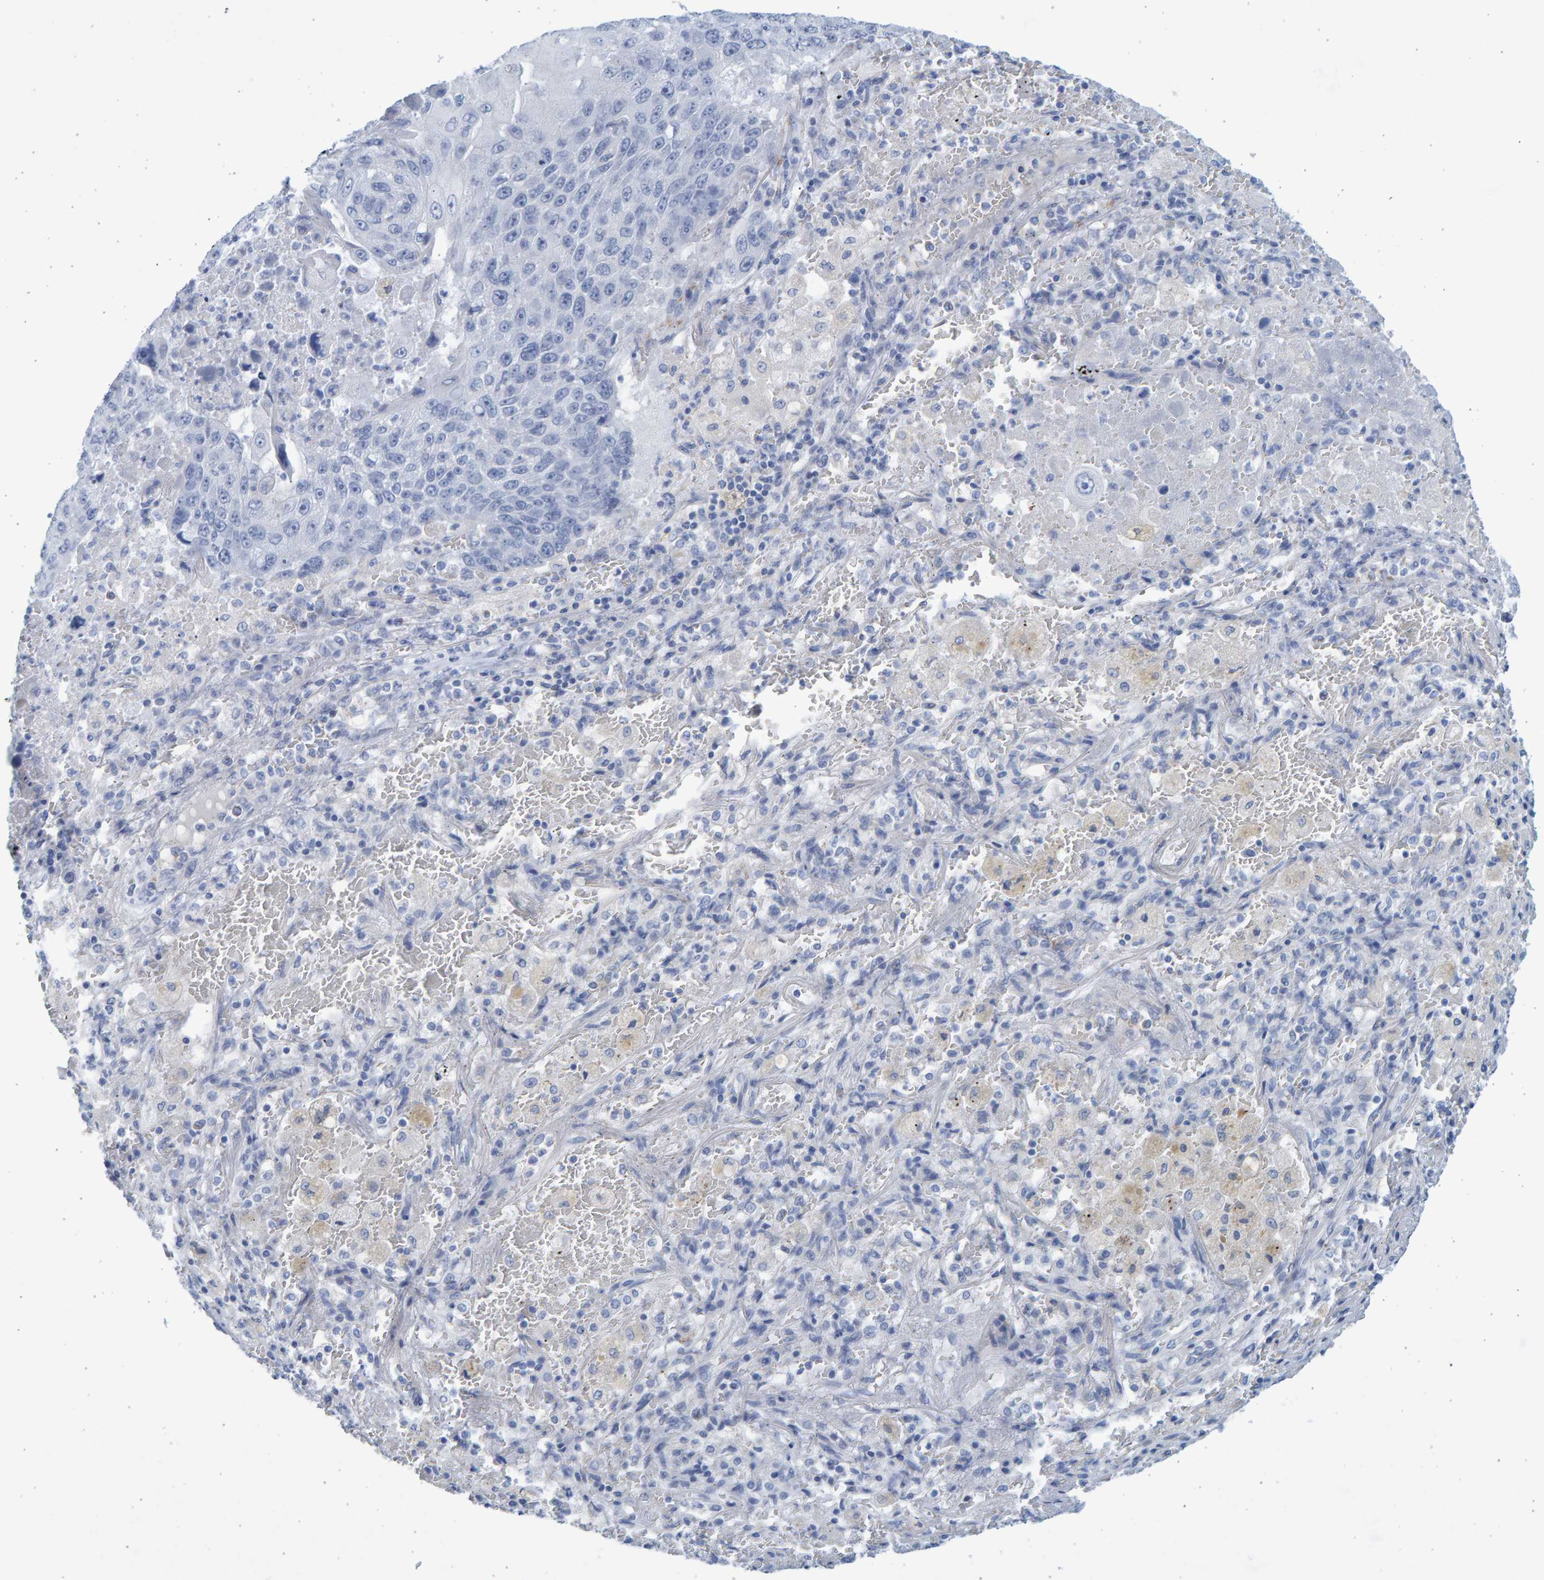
{"staining": {"intensity": "negative", "quantity": "none", "location": "none"}, "tissue": "lung cancer", "cell_type": "Tumor cells", "image_type": "cancer", "snomed": [{"axis": "morphology", "description": "Squamous cell carcinoma, NOS"}, {"axis": "topography", "description": "Lung"}], "caption": "Tumor cells show no significant protein positivity in lung cancer (squamous cell carcinoma). The staining is performed using DAB (3,3'-diaminobenzidine) brown chromogen with nuclei counter-stained in using hematoxylin.", "gene": "SLC34A3", "patient": {"sex": "male", "age": 61}}